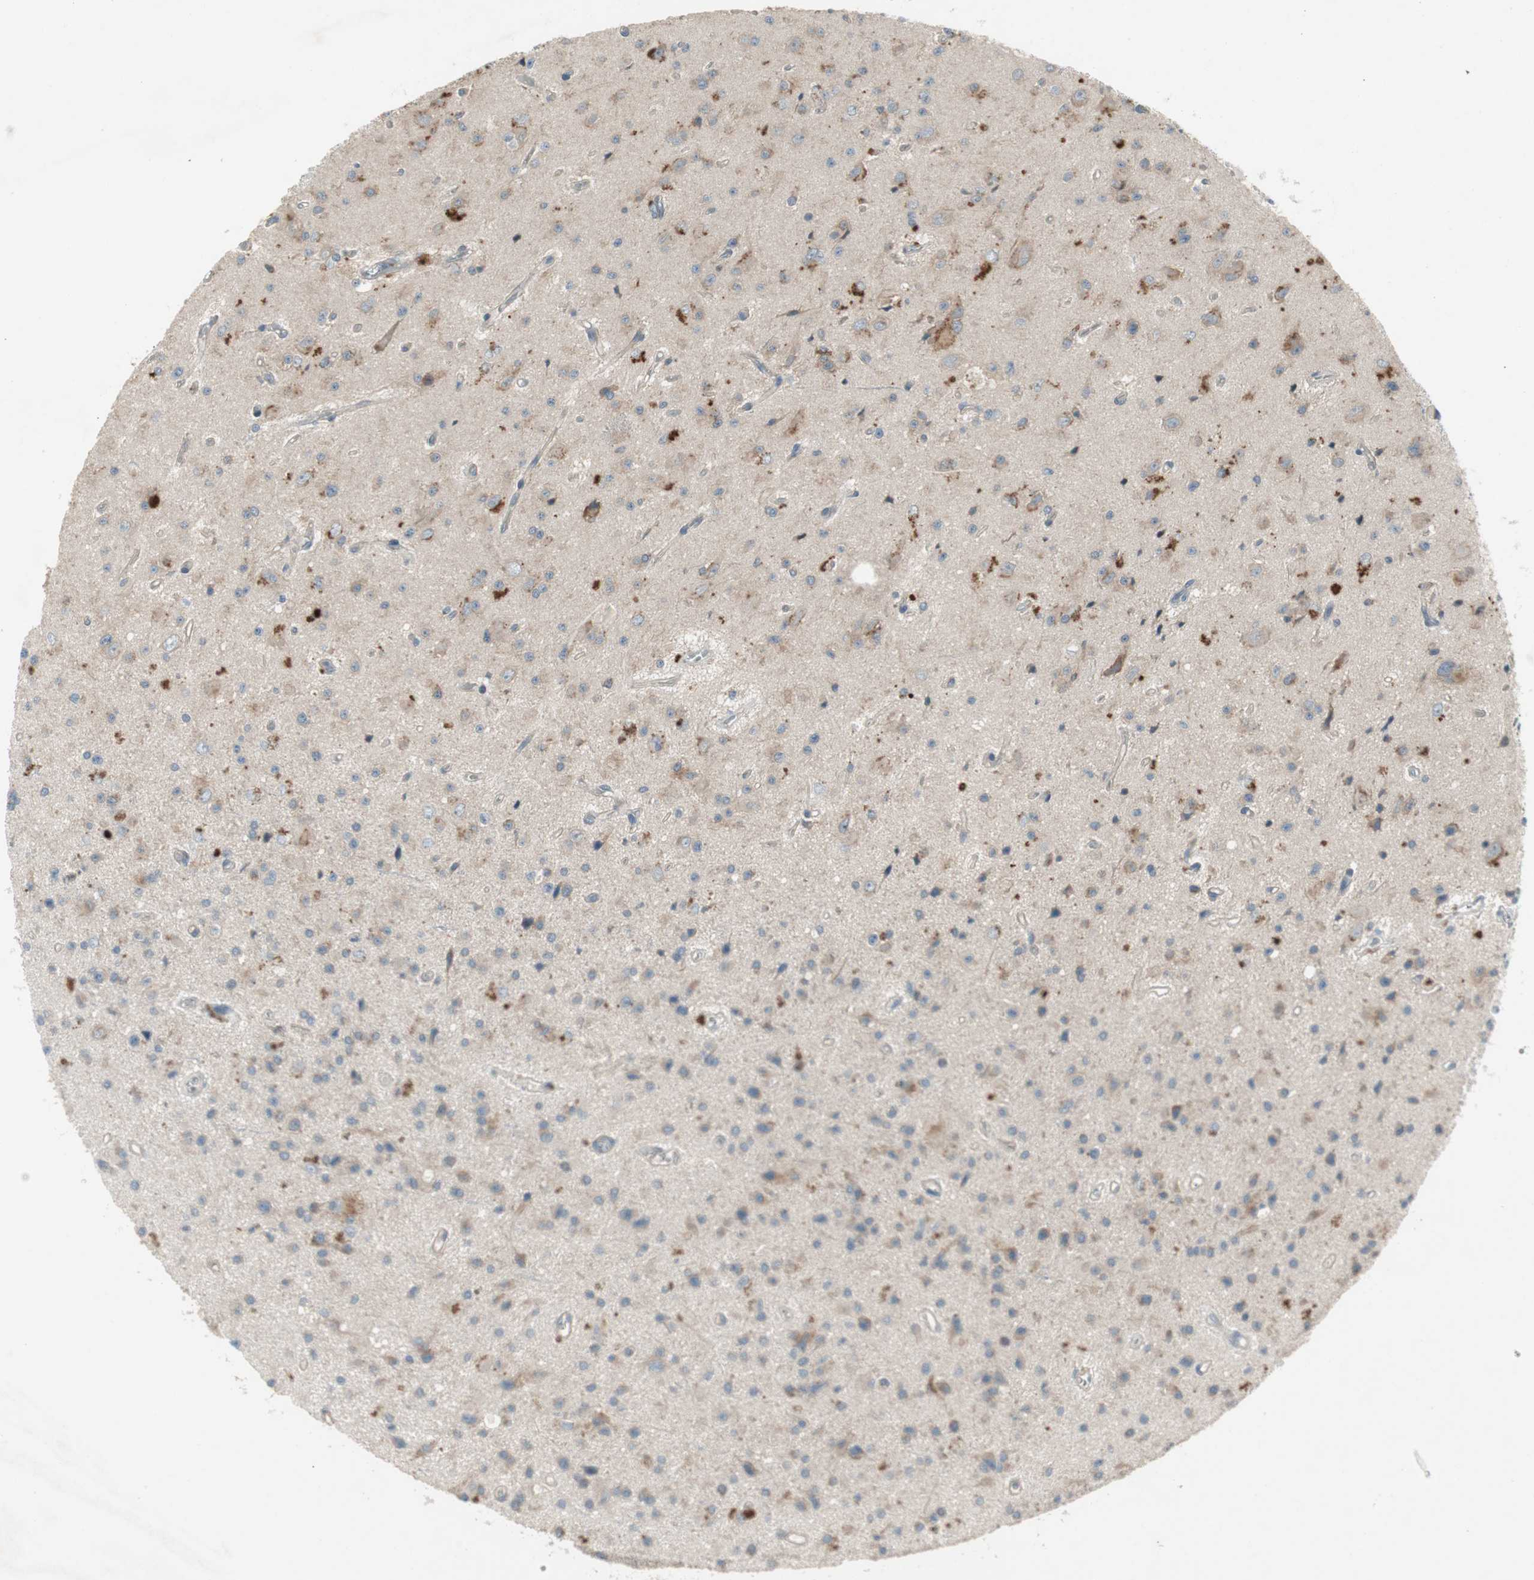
{"staining": {"intensity": "weak", "quantity": "25%-75%", "location": "cytoplasmic/membranous"}, "tissue": "glioma", "cell_type": "Tumor cells", "image_type": "cancer", "snomed": [{"axis": "morphology", "description": "Glioma, malignant, Low grade"}, {"axis": "topography", "description": "Brain"}], "caption": "DAB immunohistochemical staining of human malignant glioma (low-grade) demonstrates weak cytoplasmic/membranous protein staining in approximately 25%-75% of tumor cells.", "gene": "PANK2", "patient": {"sex": "male", "age": 58}}